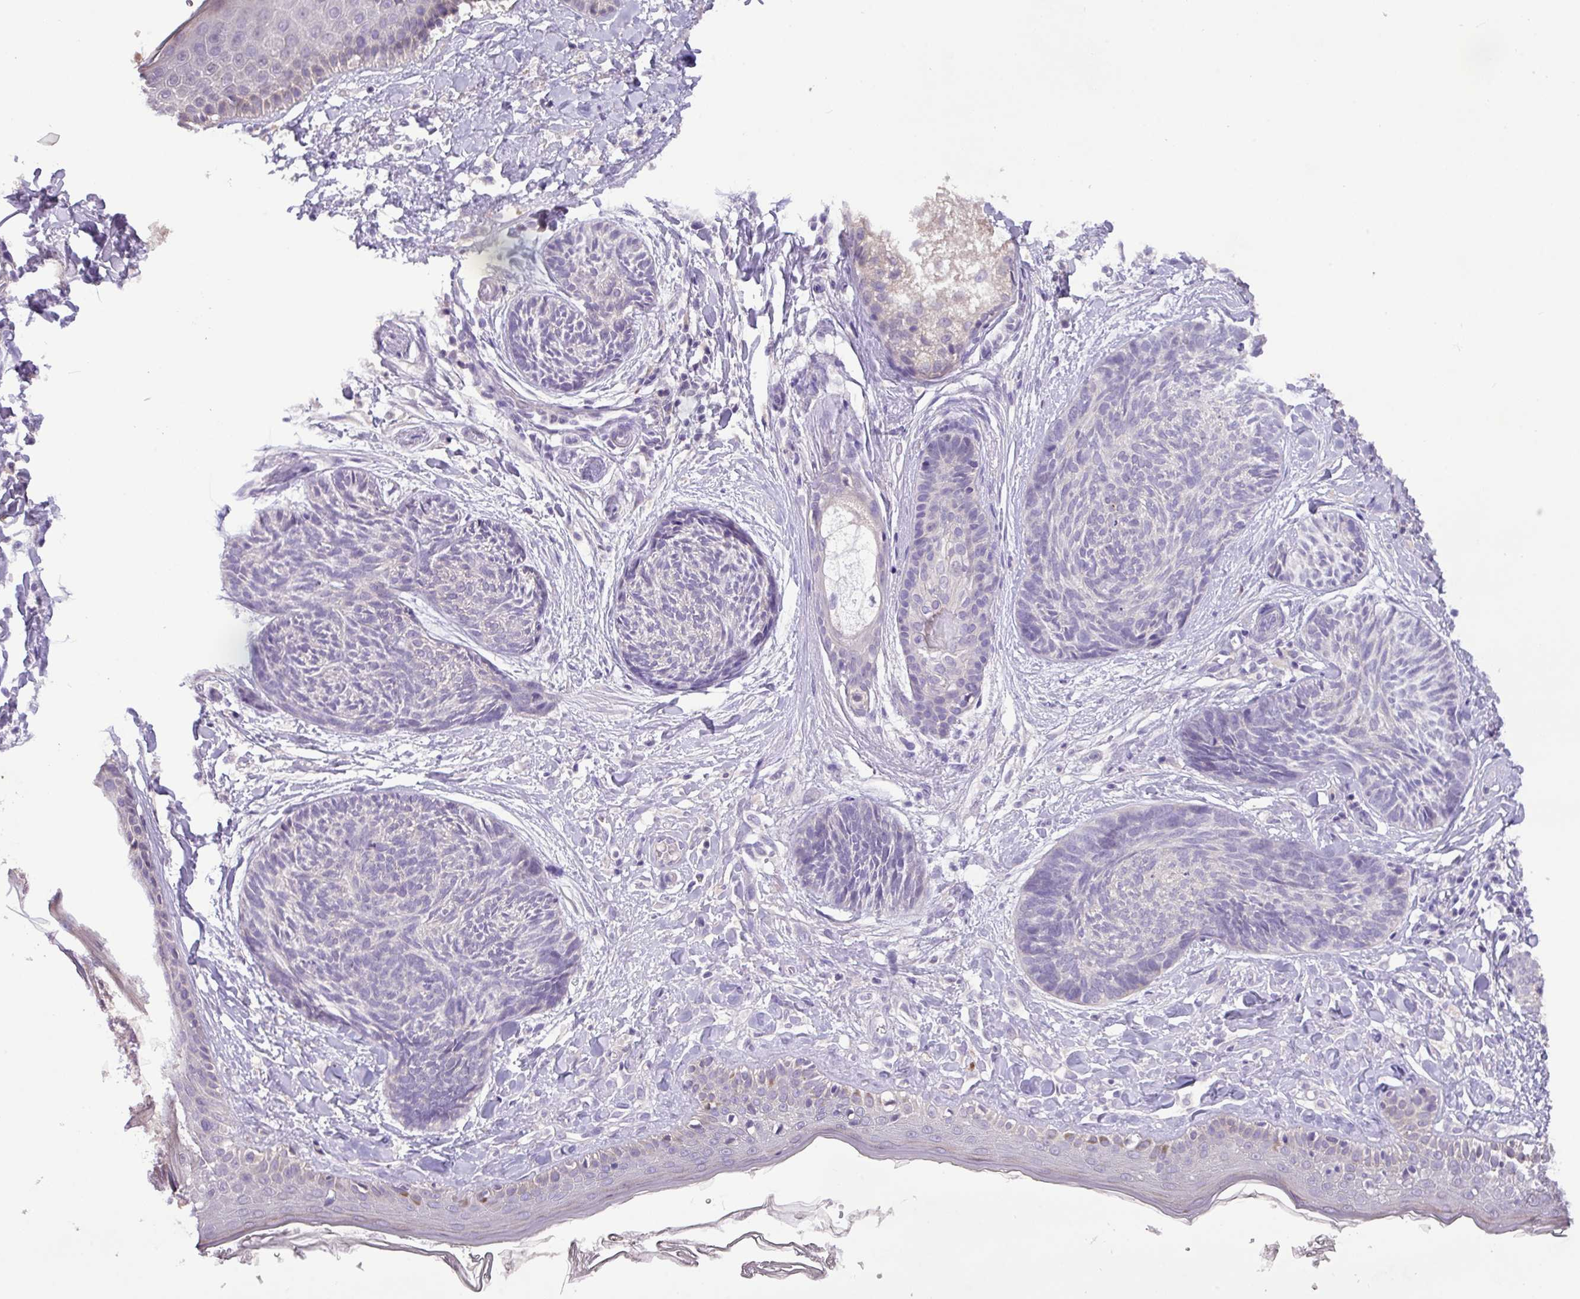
{"staining": {"intensity": "negative", "quantity": "none", "location": "none"}, "tissue": "skin cancer", "cell_type": "Tumor cells", "image_type": "cancer", "snomed": [{"axis": "morphology", "description": "Basal cell carcinoma"}, {"axis": "topography", "description": "Skin"}], "caption": "Skin basal cell carcinoma was stained to show a protein in brown. There is no significant staining in tumor cells.", "gene": "PAX8", "patient": {"sex": "male", "age": 73}}